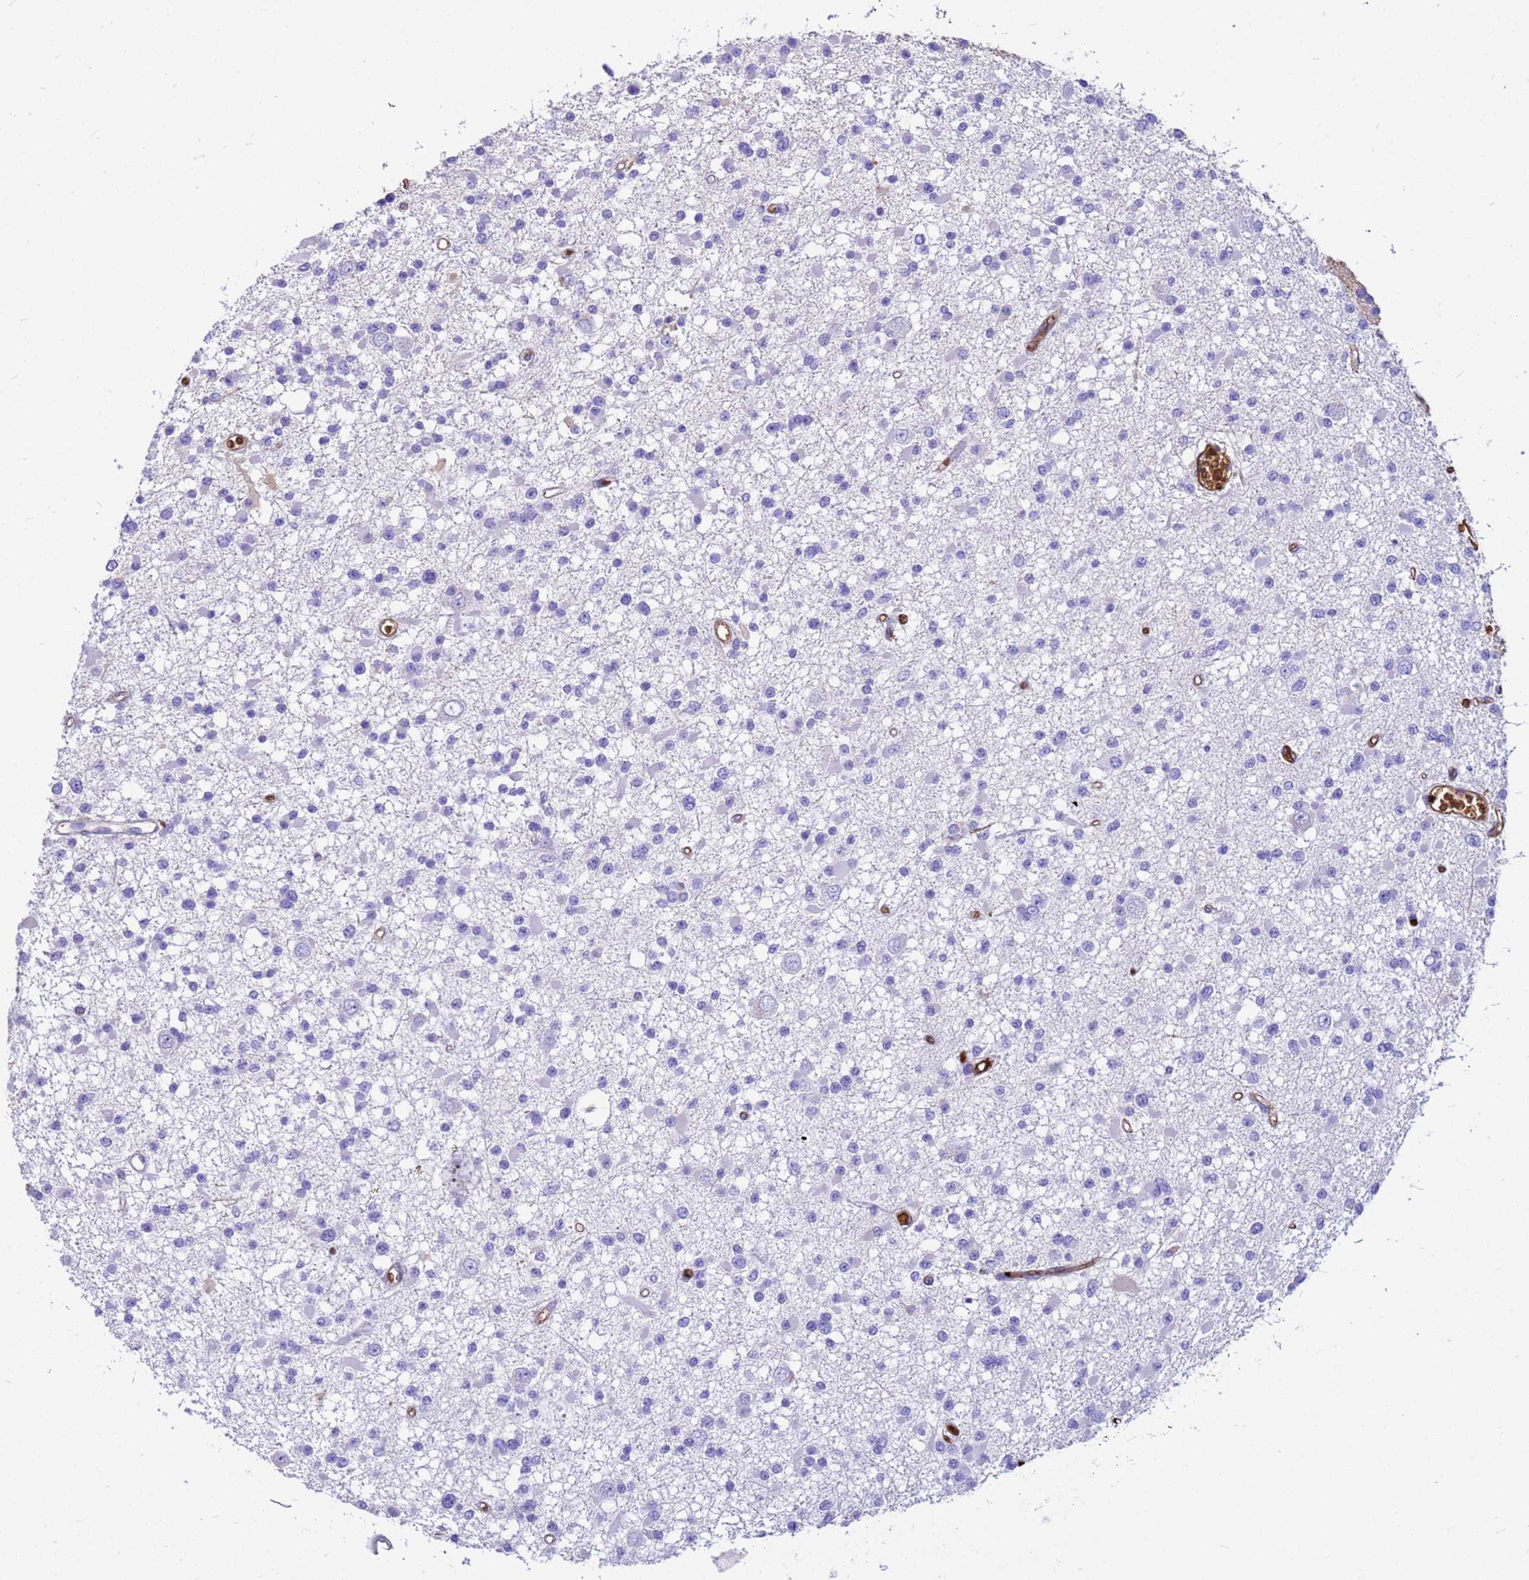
{"staining": {"intensity": "negative", "quantity": "none", "location": "none"}, "tissue": "glioma", "cell_type": "Tumor cells", "image_type": "cancer", "snomed": [{"axis": "morphology", "description": "Glioma, malignant, Low grade"}, {"axis": "topography", "description": "Brain"}], "caption": "Tumor cells are negative for protein expression in human malignant low-grade glioma.", "gene": "HBA2", "patient": {"sex": "female", "age": 22}}